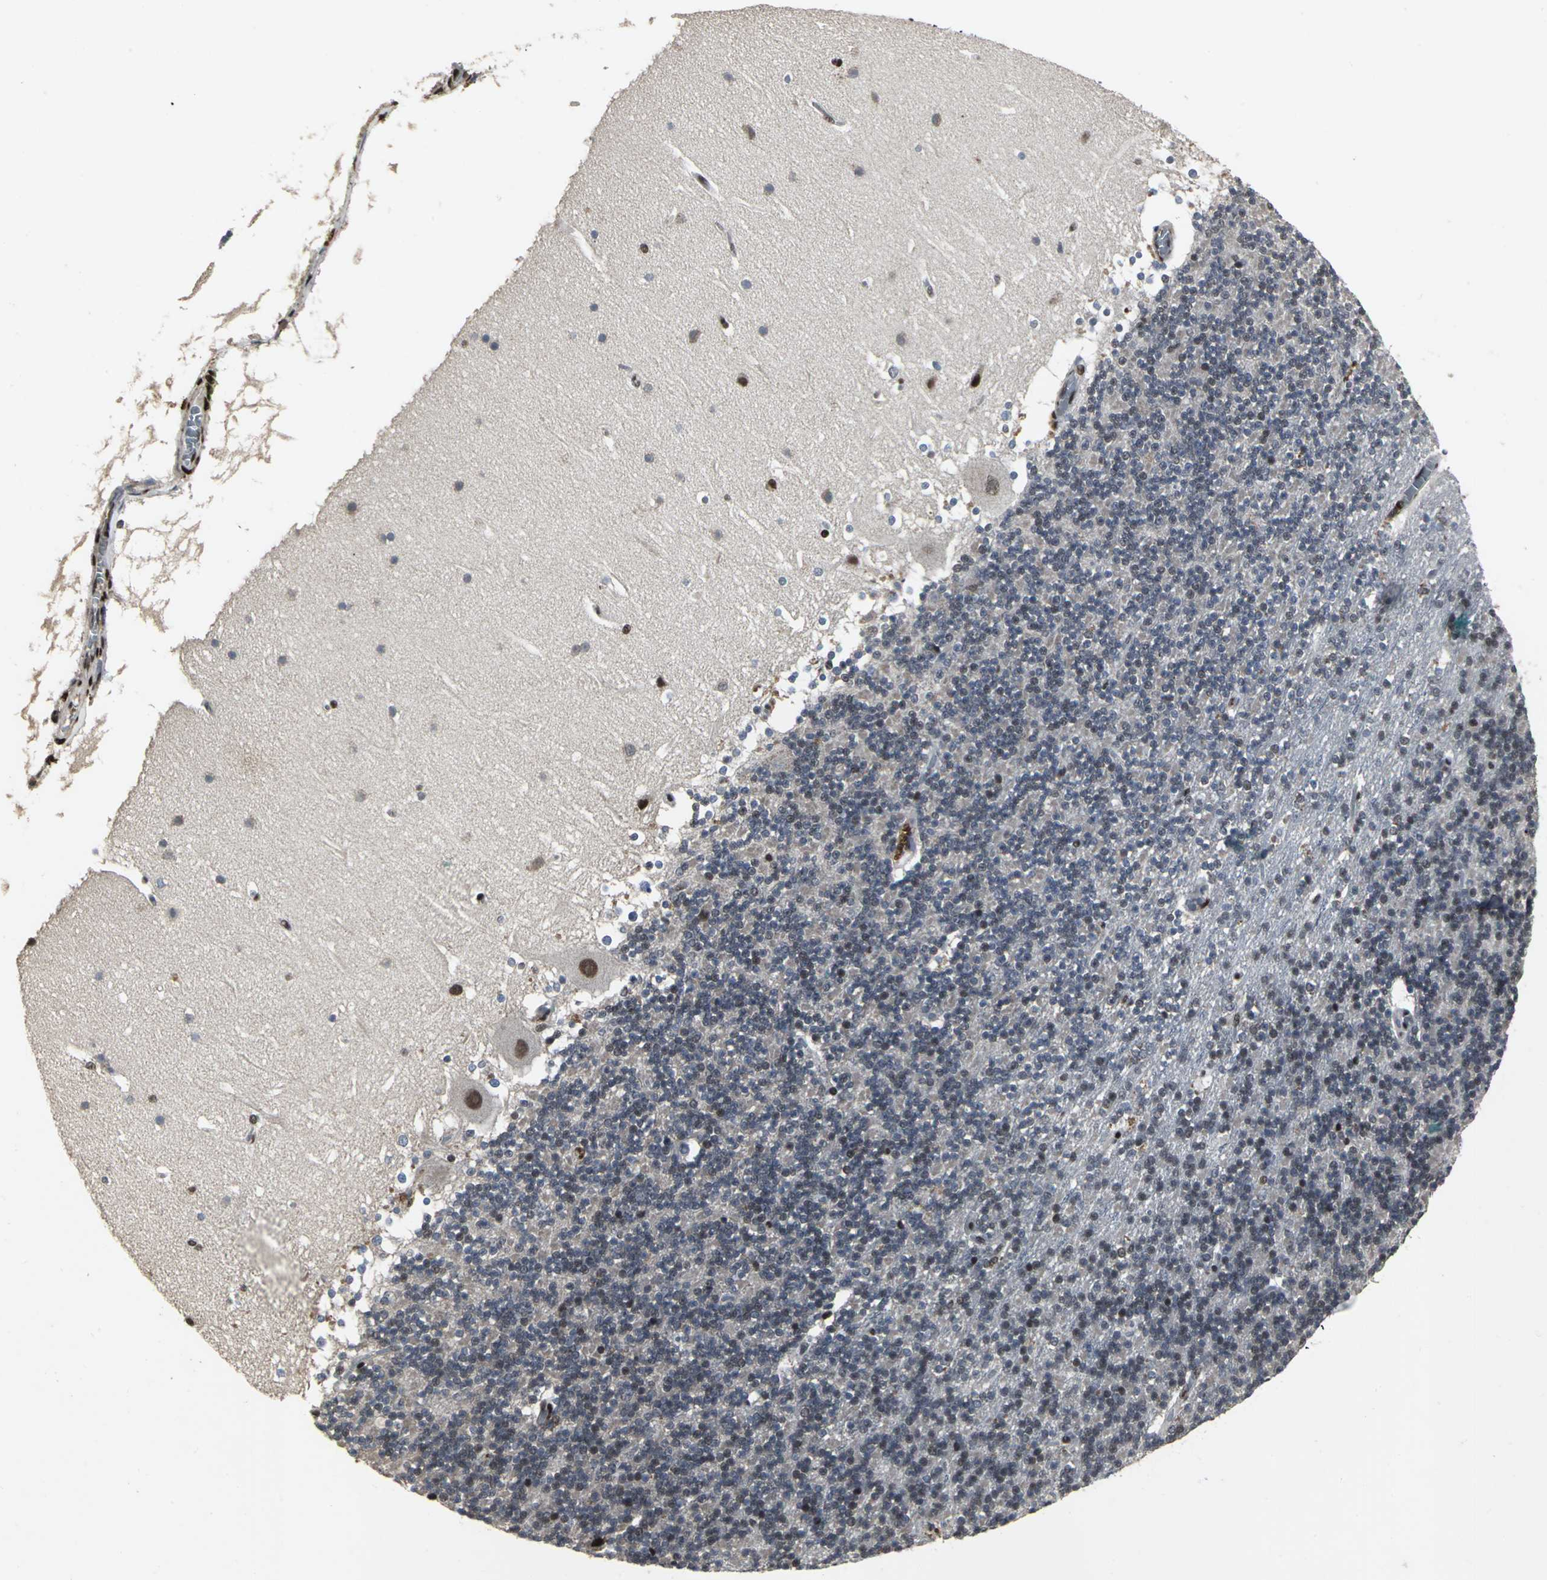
{"staining": {"intensity": "moderate", "quantity": "25%-75%", "location": "nuclear"}, "tissue": "cerebellum", "cell_type": "Cells in granular layer", "image_type": "normal", "snomed": [{"axis": "morphology", "description": "Normal tissue, NOS"}, {"axis": "topography", "description": "Cerebellum"}], "caption": "Cells in granular layer demonstrate medium levels of moderate nuclear positivity in approximately 25%-75% of cells in normal human cerebellum.", "gene": "SRF", "patient": {"sex": "female", "age": 19}}